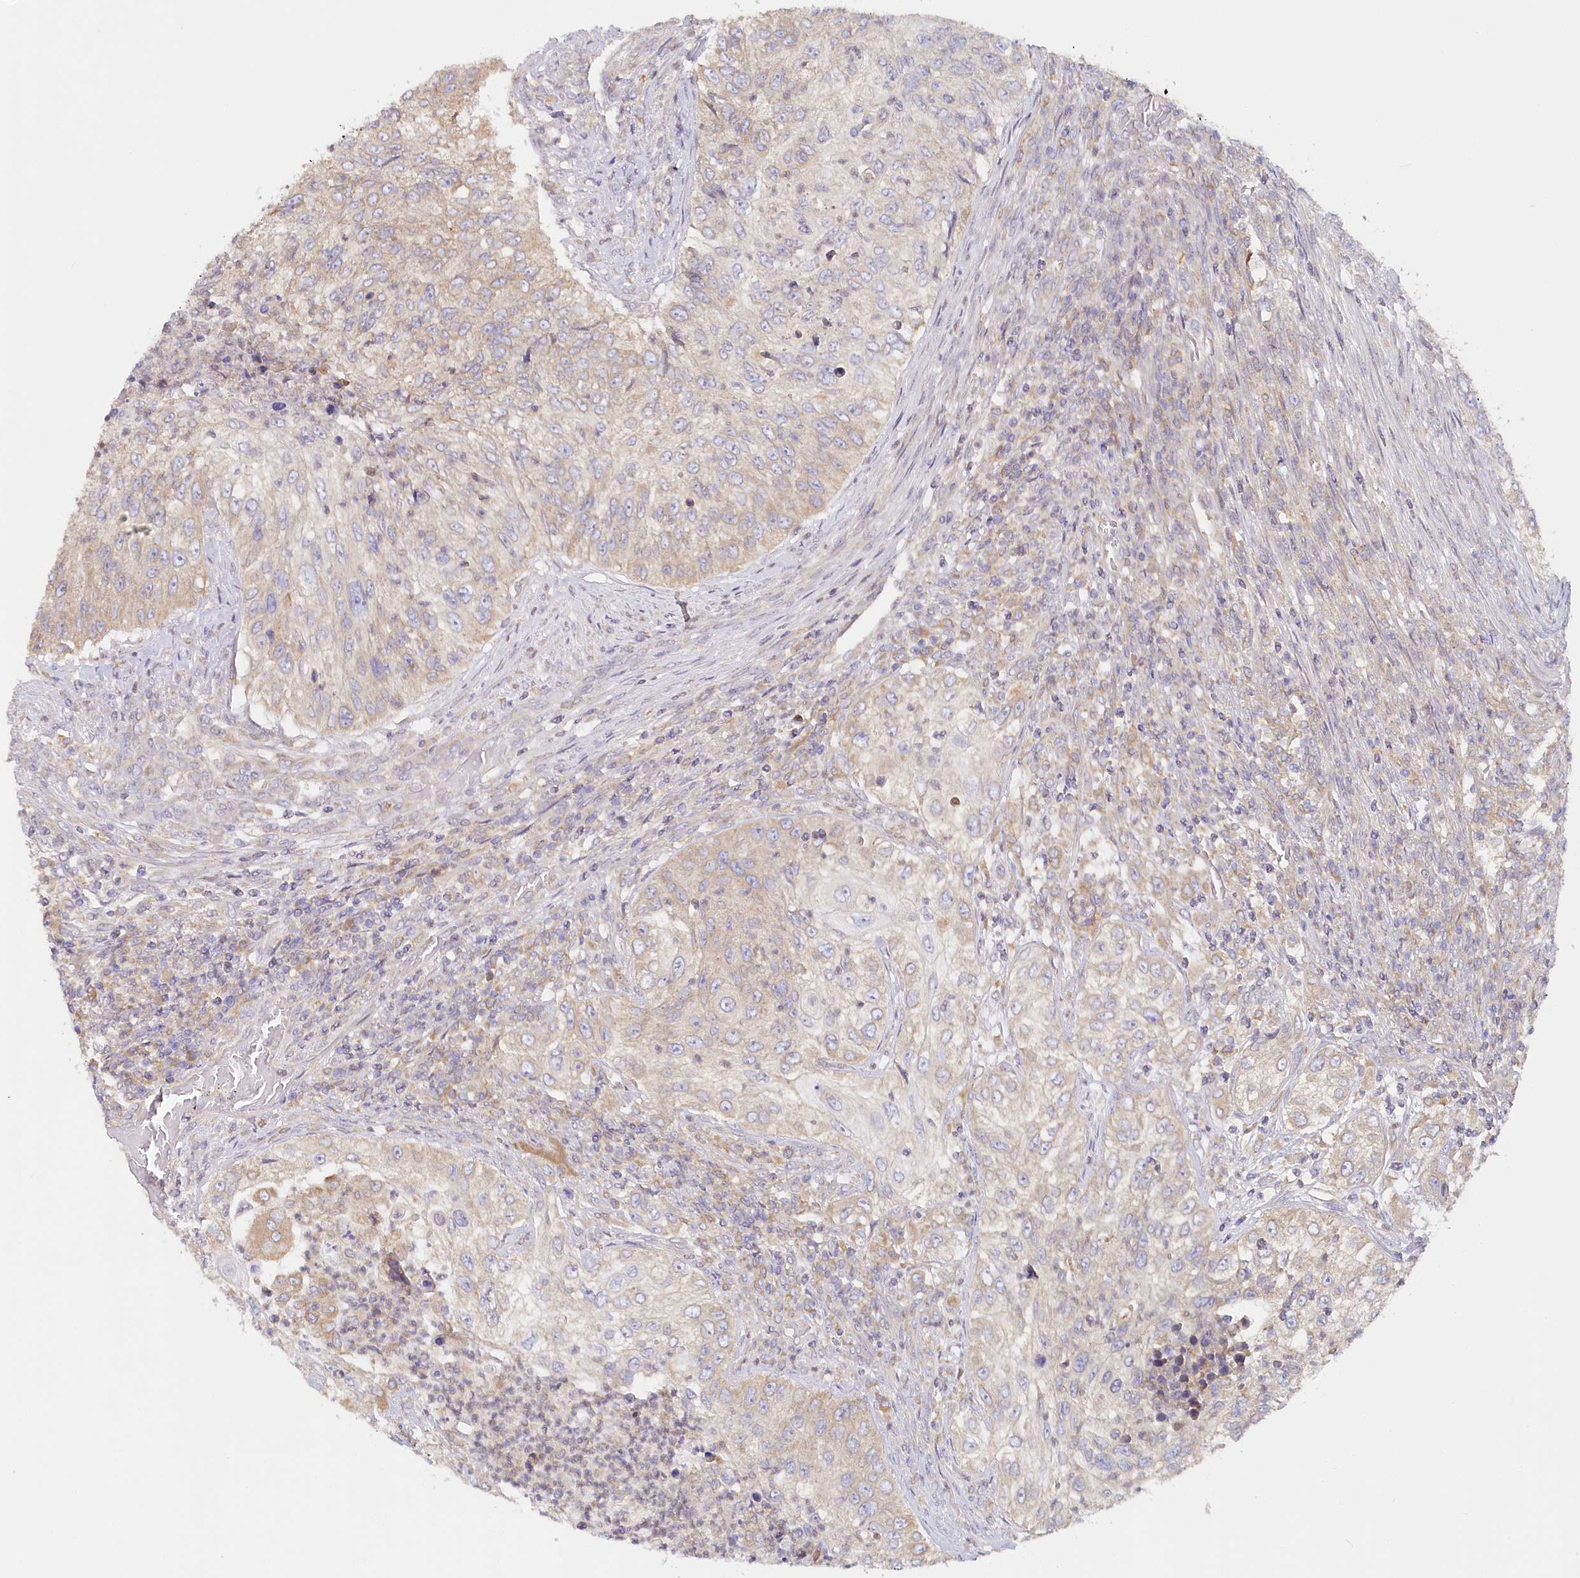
{"staining": {"intensity": "weak", "quantity": "25%-75%", "location": "cytoplasmic/membranous"}, "tissue": "urothelial cancer", "cell_type": "Tumor cells", "image_type": "cancer", "snomed": [{"axis": "morphology", "description": "Urothelial carcinoma, High grade"}, {"axis": "topography", "description": "Urinary bladder"}], "caption": "Immunohistochemical staining of urothelial carcinoma (high-grade) shows weak cytoplasmic/membranous protein staining in approximately 25%-75% of tumor cells.", "gene": "PAIP2", "patient": {"sex": "female", "age": 60}}